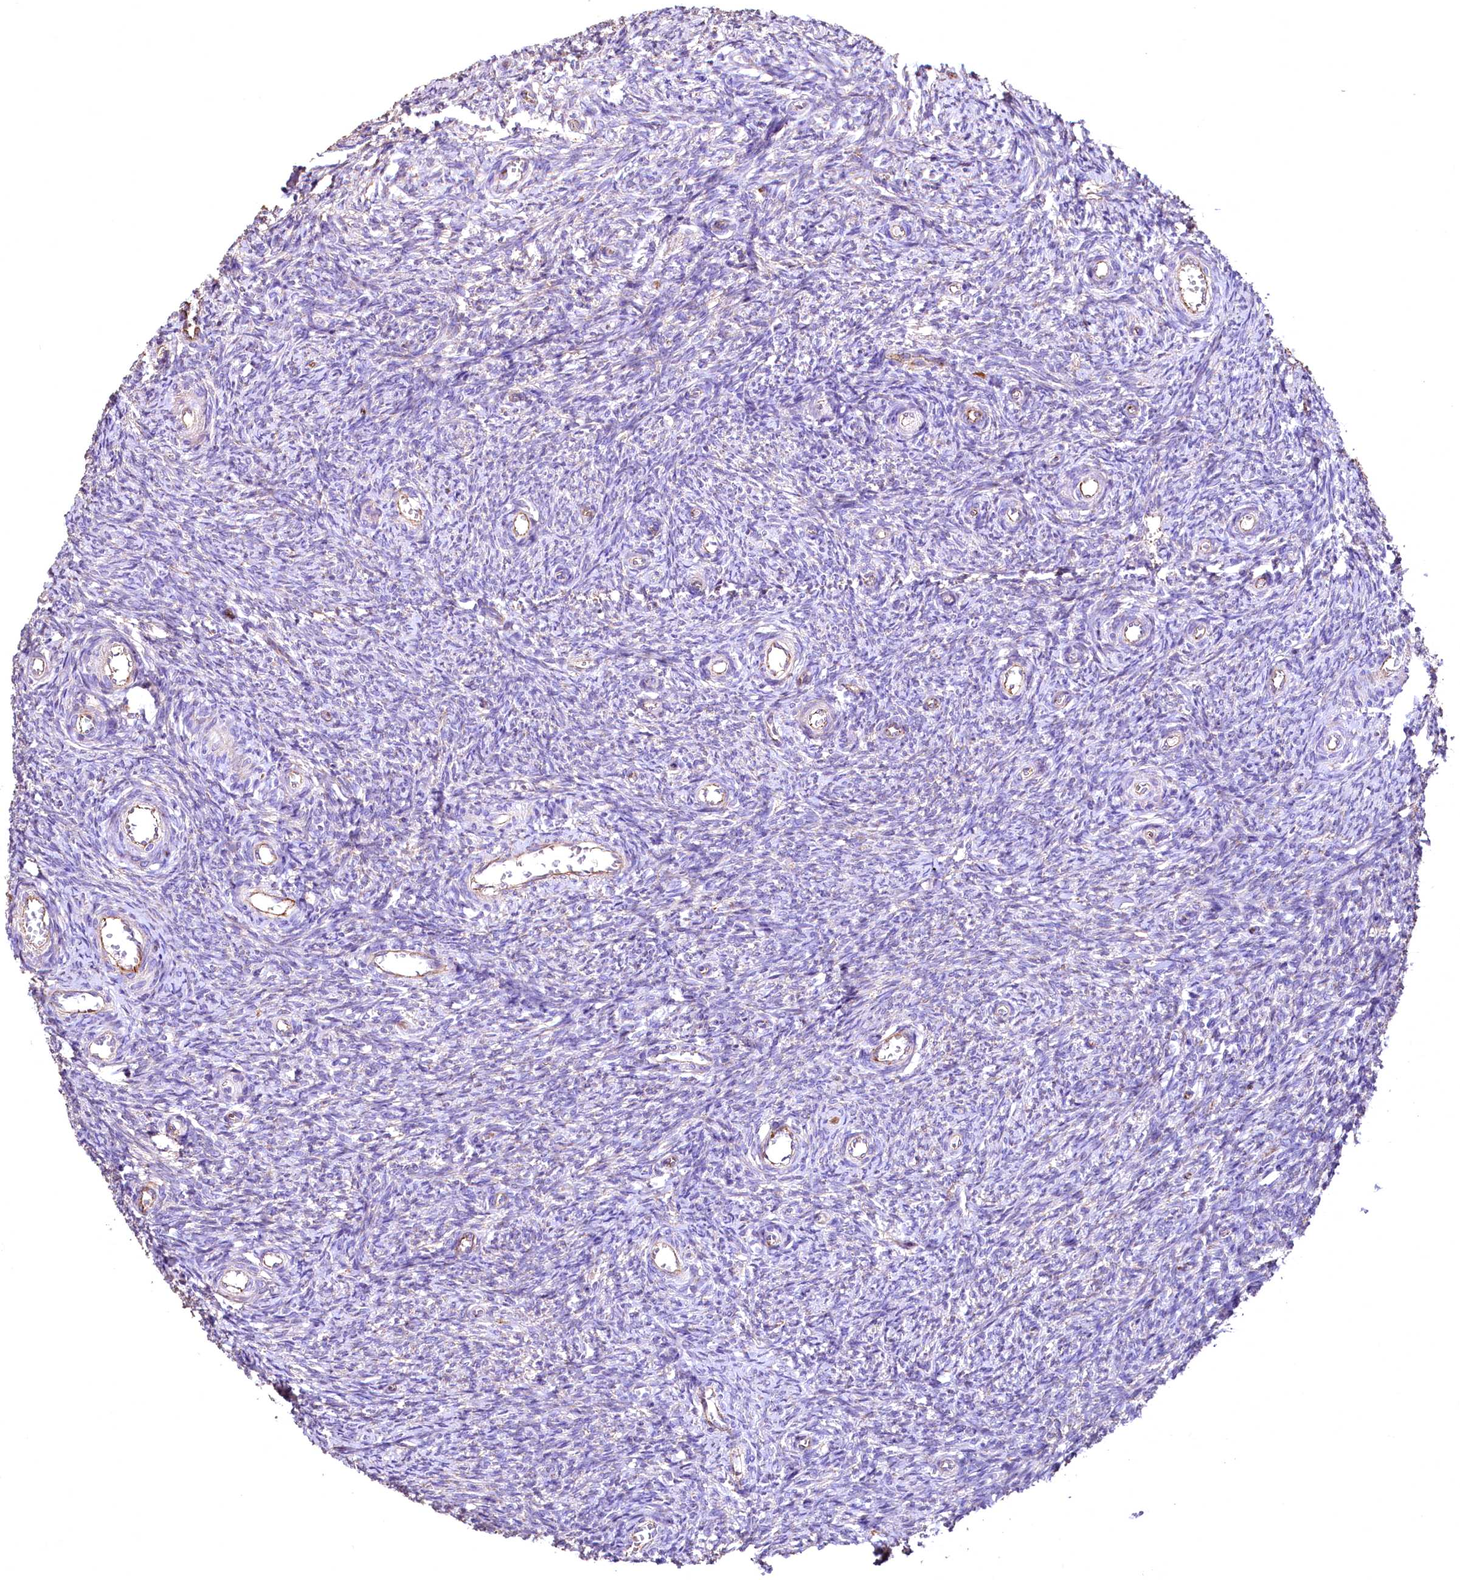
{"staining": {"intensity": "negative", "quantity": "none", "location": "none"}, "tissue": "ovary", "cell_type": "Ovarian stroma cells", "image_type": "normal", "snomed": [{"axis": "morphology", "description": "Normal tissue, NOS"}, {"axis": "topography", "description": "Ovary"}], "caption": "This micrograph is of unremarkable ovary stained with immunohistochemistry to label a protein in brown with the nuclei are counter-stained blue. There is no positivity in ovarian stroma cells. (Stains: DAB (3,3'-diaminobenzidine) immunohistochemistry (IHC) with hematoxylin counter stain, Microscopy: brightfield microscopy at high magnification).", "gene": "RASSF1", "patient": {"sex": "female", "age": 44}}